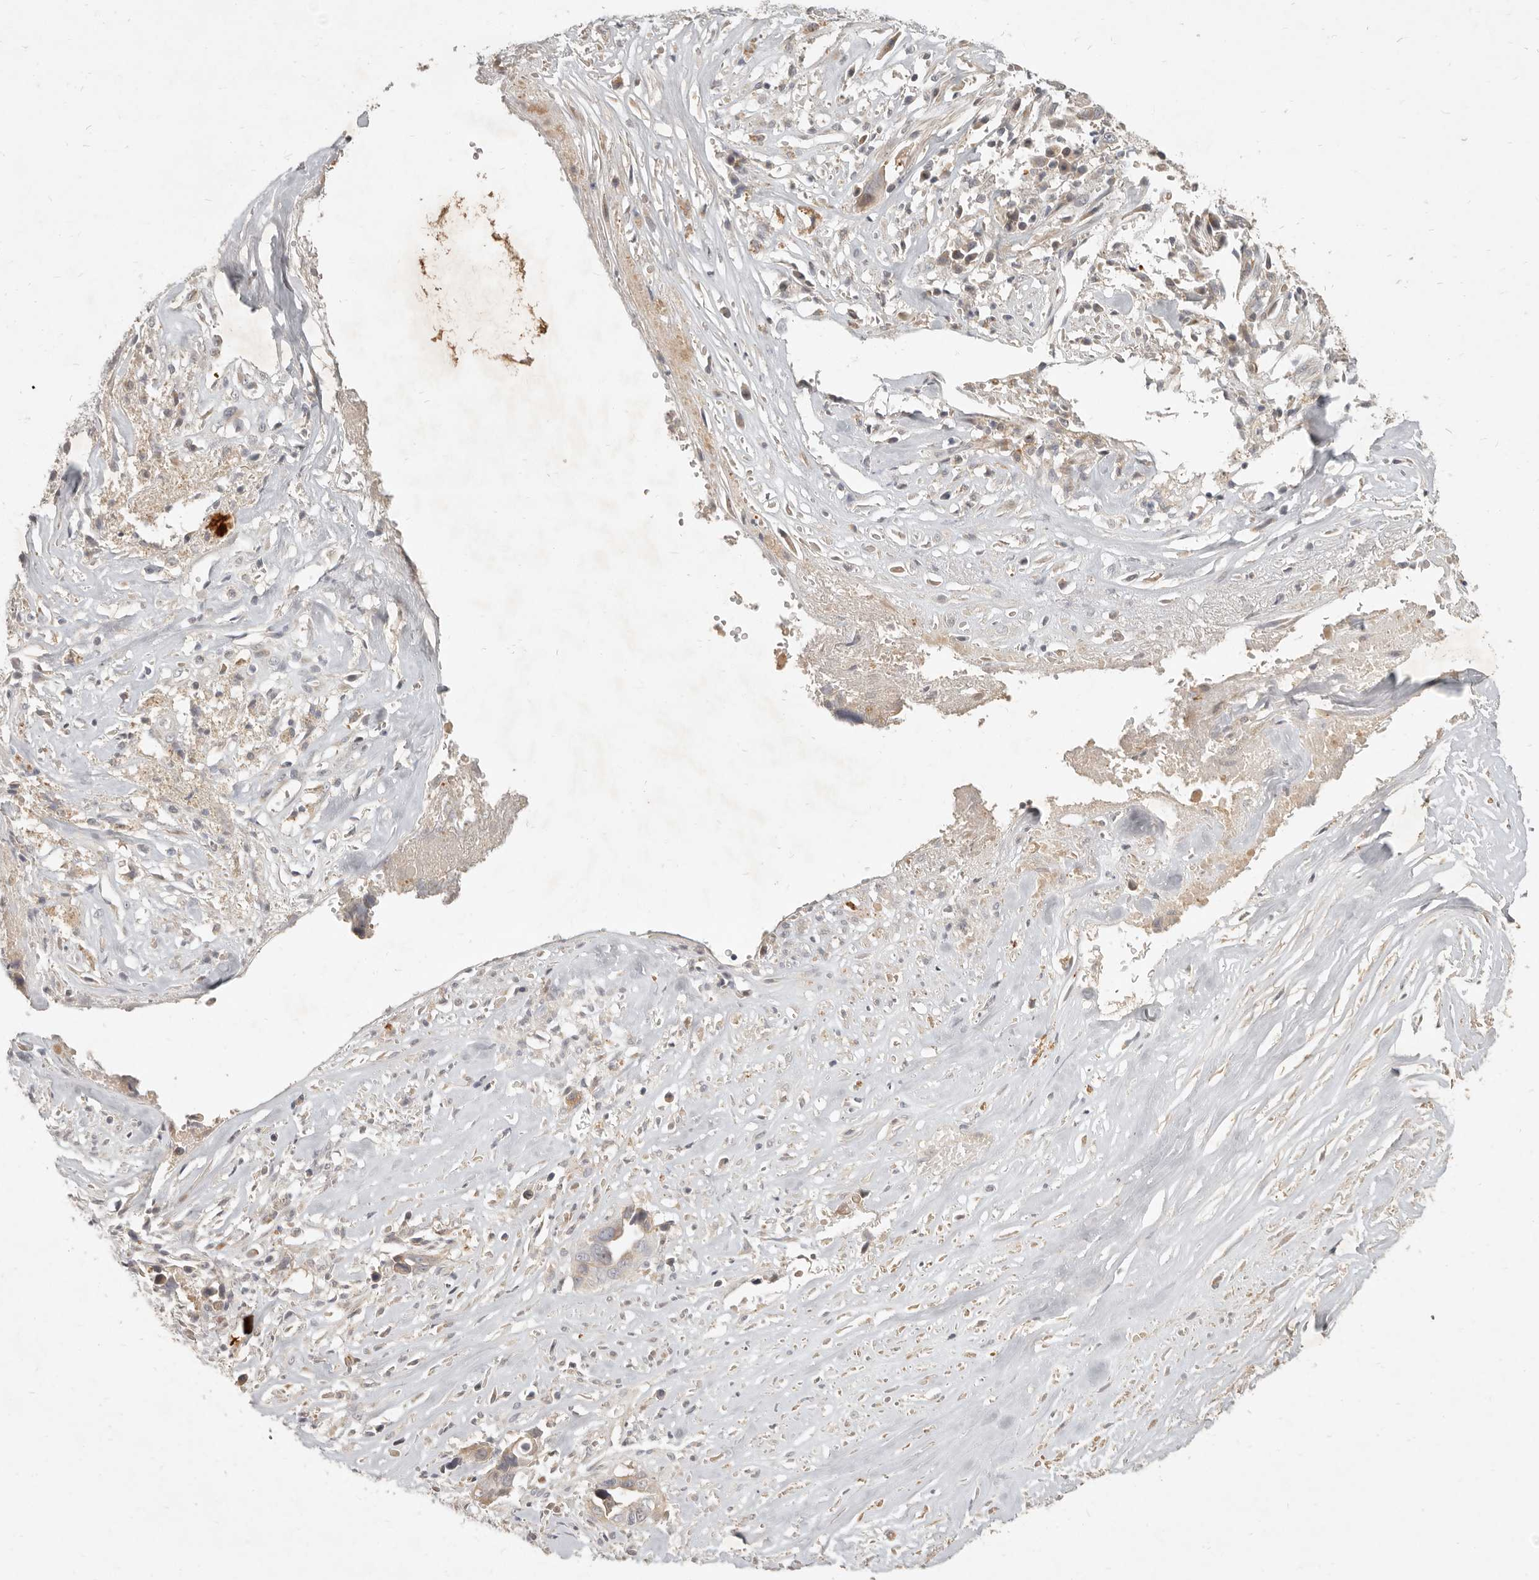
{"staining": {"intensity": "weak", "quantity": "<25%", "location": "cytoplasmic/membranous"}, "tissue": "liver cancer", "cell_type": "Tumor cells", "image_type": "cancer", "snomed": [{"axis": "morphology", "description": "Cholangiocarcinoma"}, {"axis": "topography", "description": "Liver"}], "caption": "Tumor cells show no significant protein positivity in cholangiocarcinoma (liver). Nuclei are stained in blue.", "gene": "UBXN11", "patient": {"sex": "female", "age": 79}}